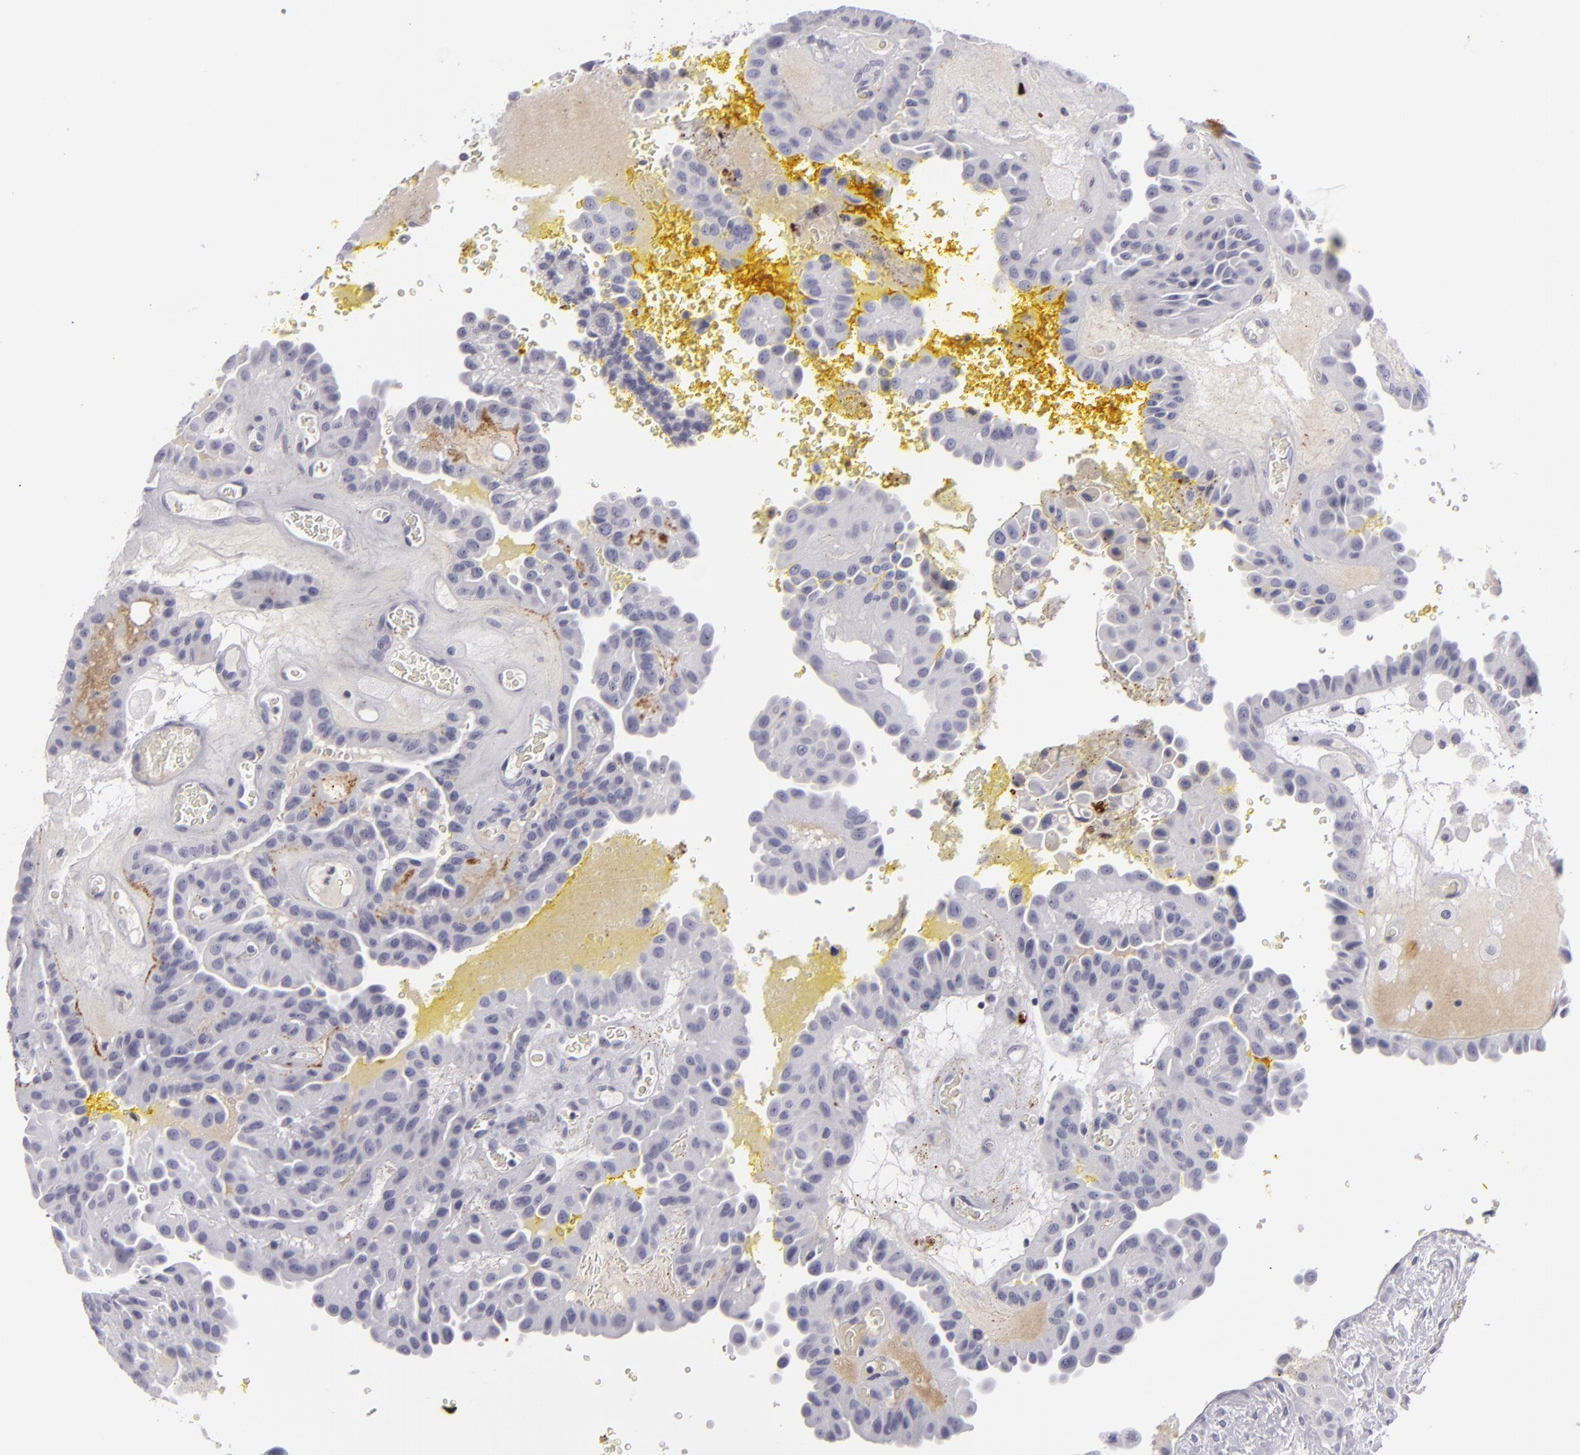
{"staining": {"intensity": "negative", "quantity": "none", "location": "none"}, "tissue": "thyroid cancer", "cell_type": "Tumor cells", "image_type": "cancer", "snomed": [{"axis": "morphology", "description": "Papillary adenocarcinoma, NOS"}, {"axis": "topography", "description": "Thyroid gland"}], "caption": "DAB immunohistochemical staining of thyroid papillary adenocarcinoma shows no significant staining in tumor cells.", "gene": "C9", "patient": {"sex": "male", "age": 87}}